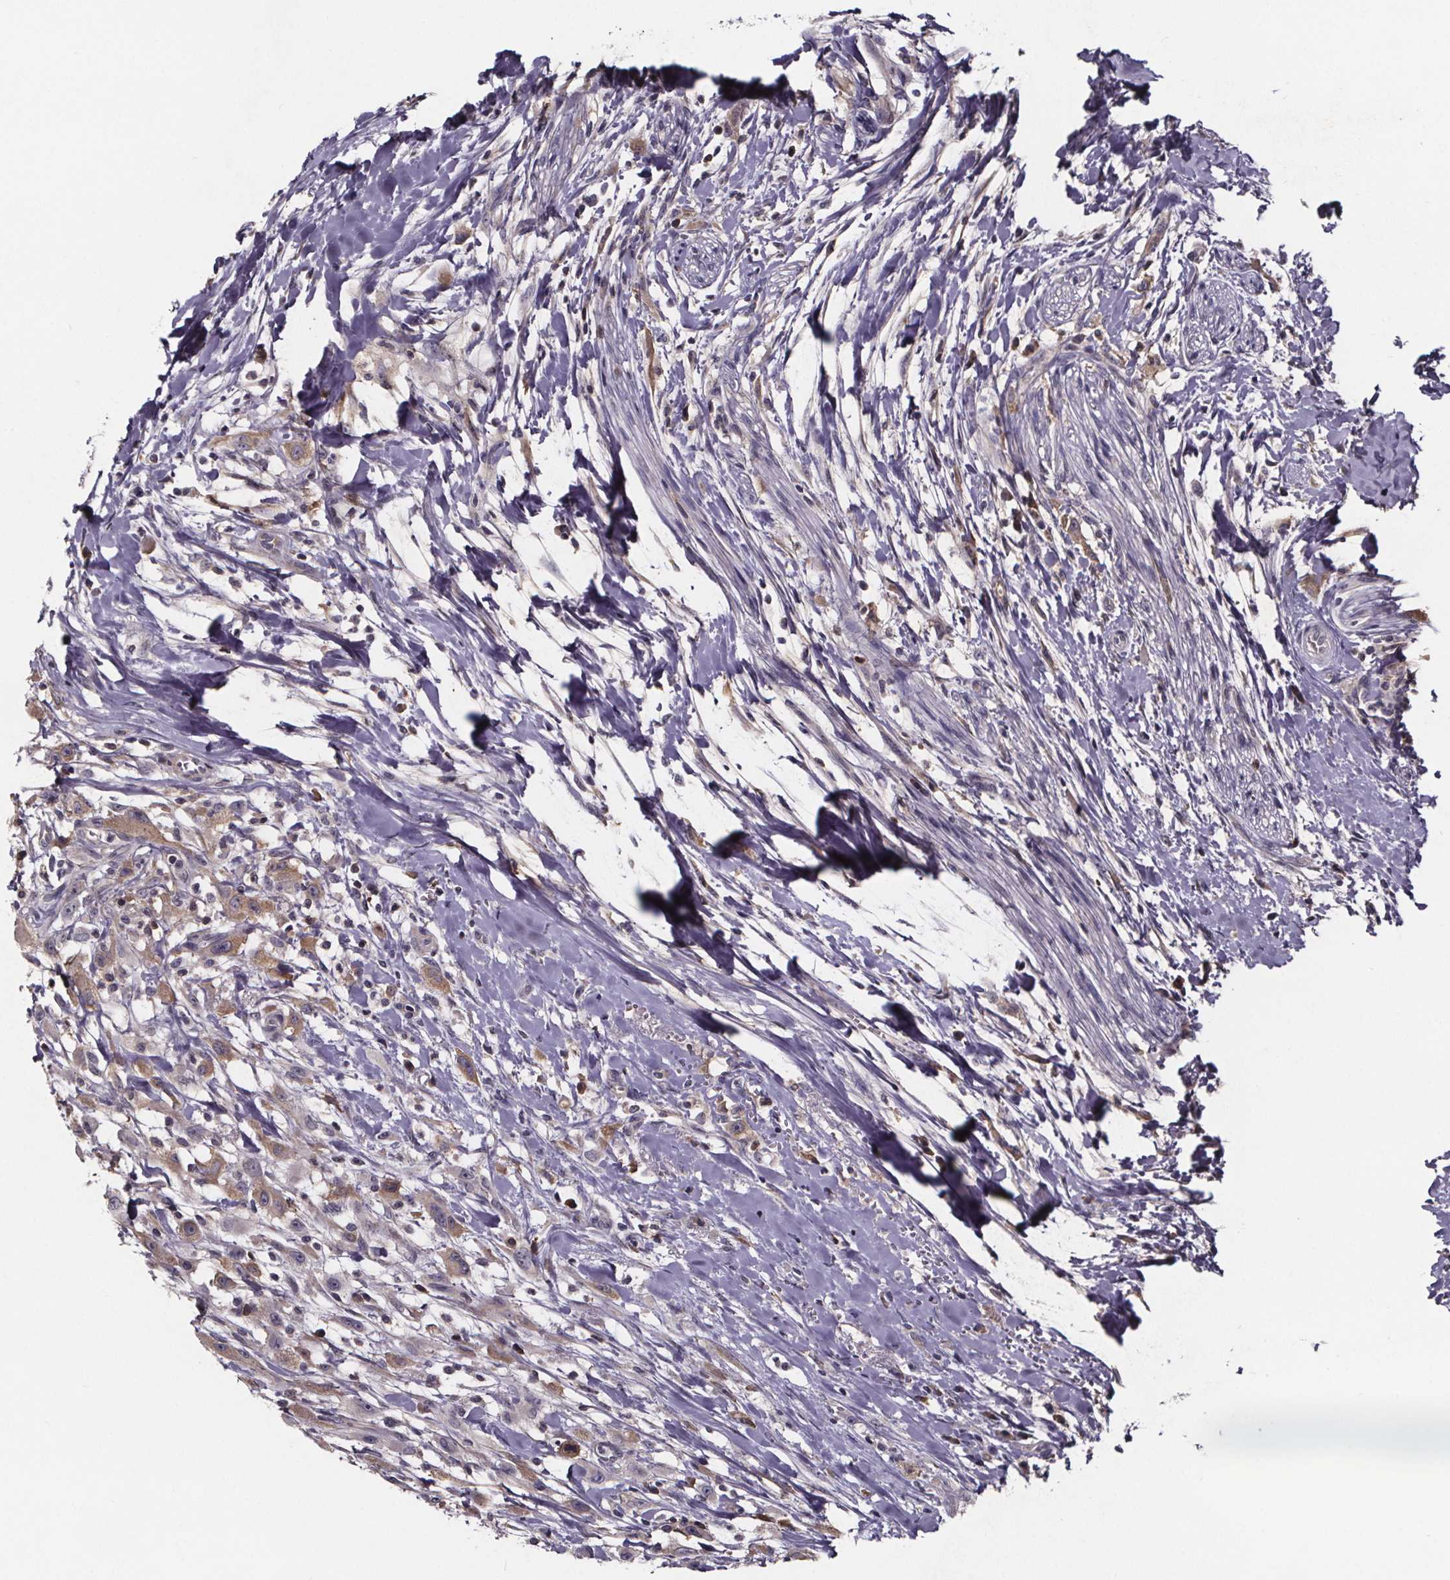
{"staining": {"intensity": "weak", "quantity": "<25%", "location": "cytoplasmic/membranous"}, "tissue": "head and neck cancer", "cell_type": "Tumor cells", "image_type": "cancer", "snomed": [{"axis": "morphology", "description": "Squamous cell carcinoma, NOS"}, {"axis": "morphology", "description": "Squamous cell carcinoma, metastatic, NOS"}, {"axis": "topography", "description": "Oral tissue"}, {"axis": "topography", "description": "Head-Neck"}], "caption": "Tumor cells are negative for protein expression in human head and neck cancer. (Immunohistochemistry, brightfield microscopy, high magnification).", "gene": "NPHP4", "patient": {"sex": "female", "age": 85}}